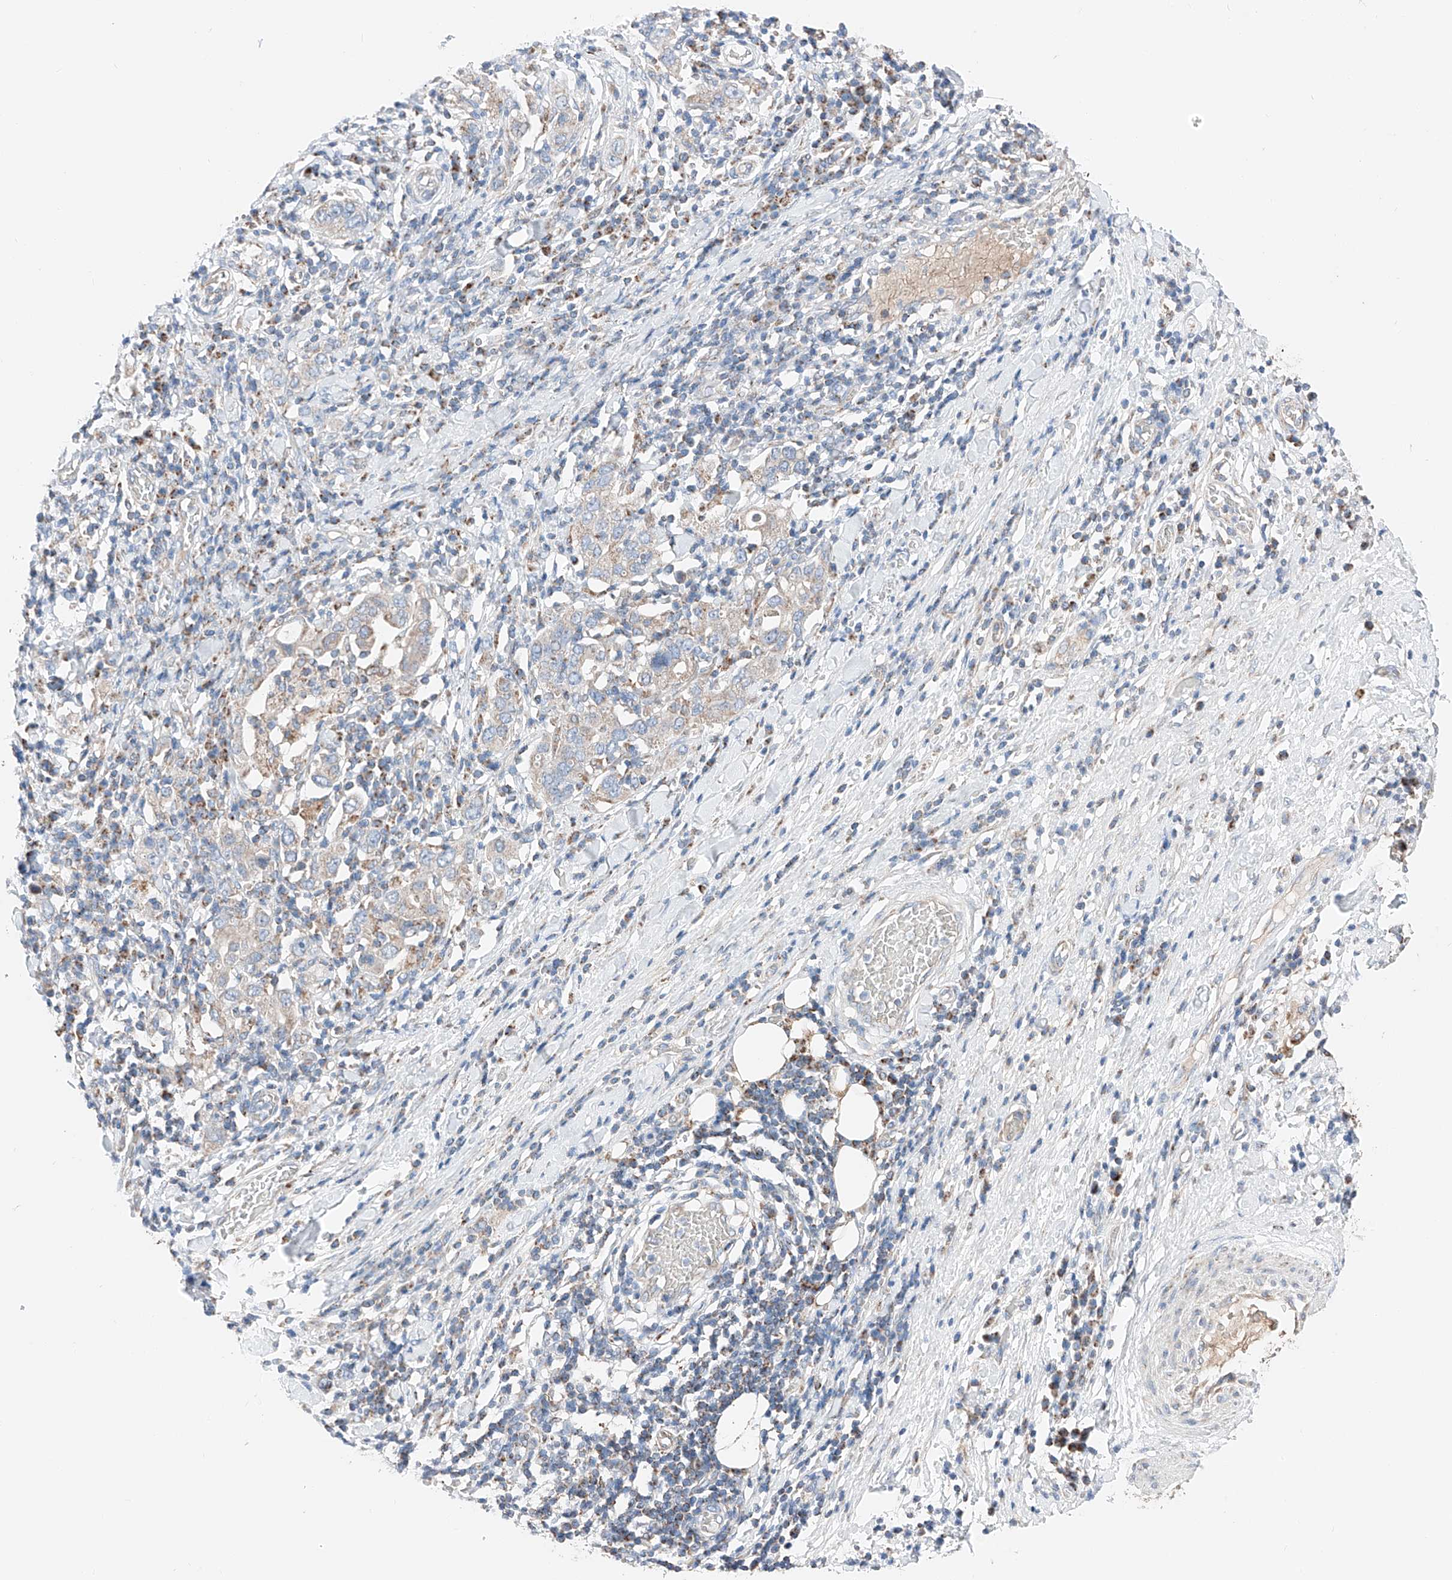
{"staining": {"intensity": "moderate", "quantity": "<25%", "location": "cytoplasmic/membranous"}, "tissue": "stomach cancer", "cell_type": "Tumor cells", "image_type": "cancer", "snomed": [{"axis": "morphology", "description": "Adenocarcinoma, NOS"}, {"axis": "topography", "description": "Stomach, upper"}], "caption": "A brown stain shows moderate cytoplasmic/membranous staining of a protein in stomach adenocarcinoma tumor cells.", "gene": "MRAP", "patient": {"sex": "male", "age": 62}}